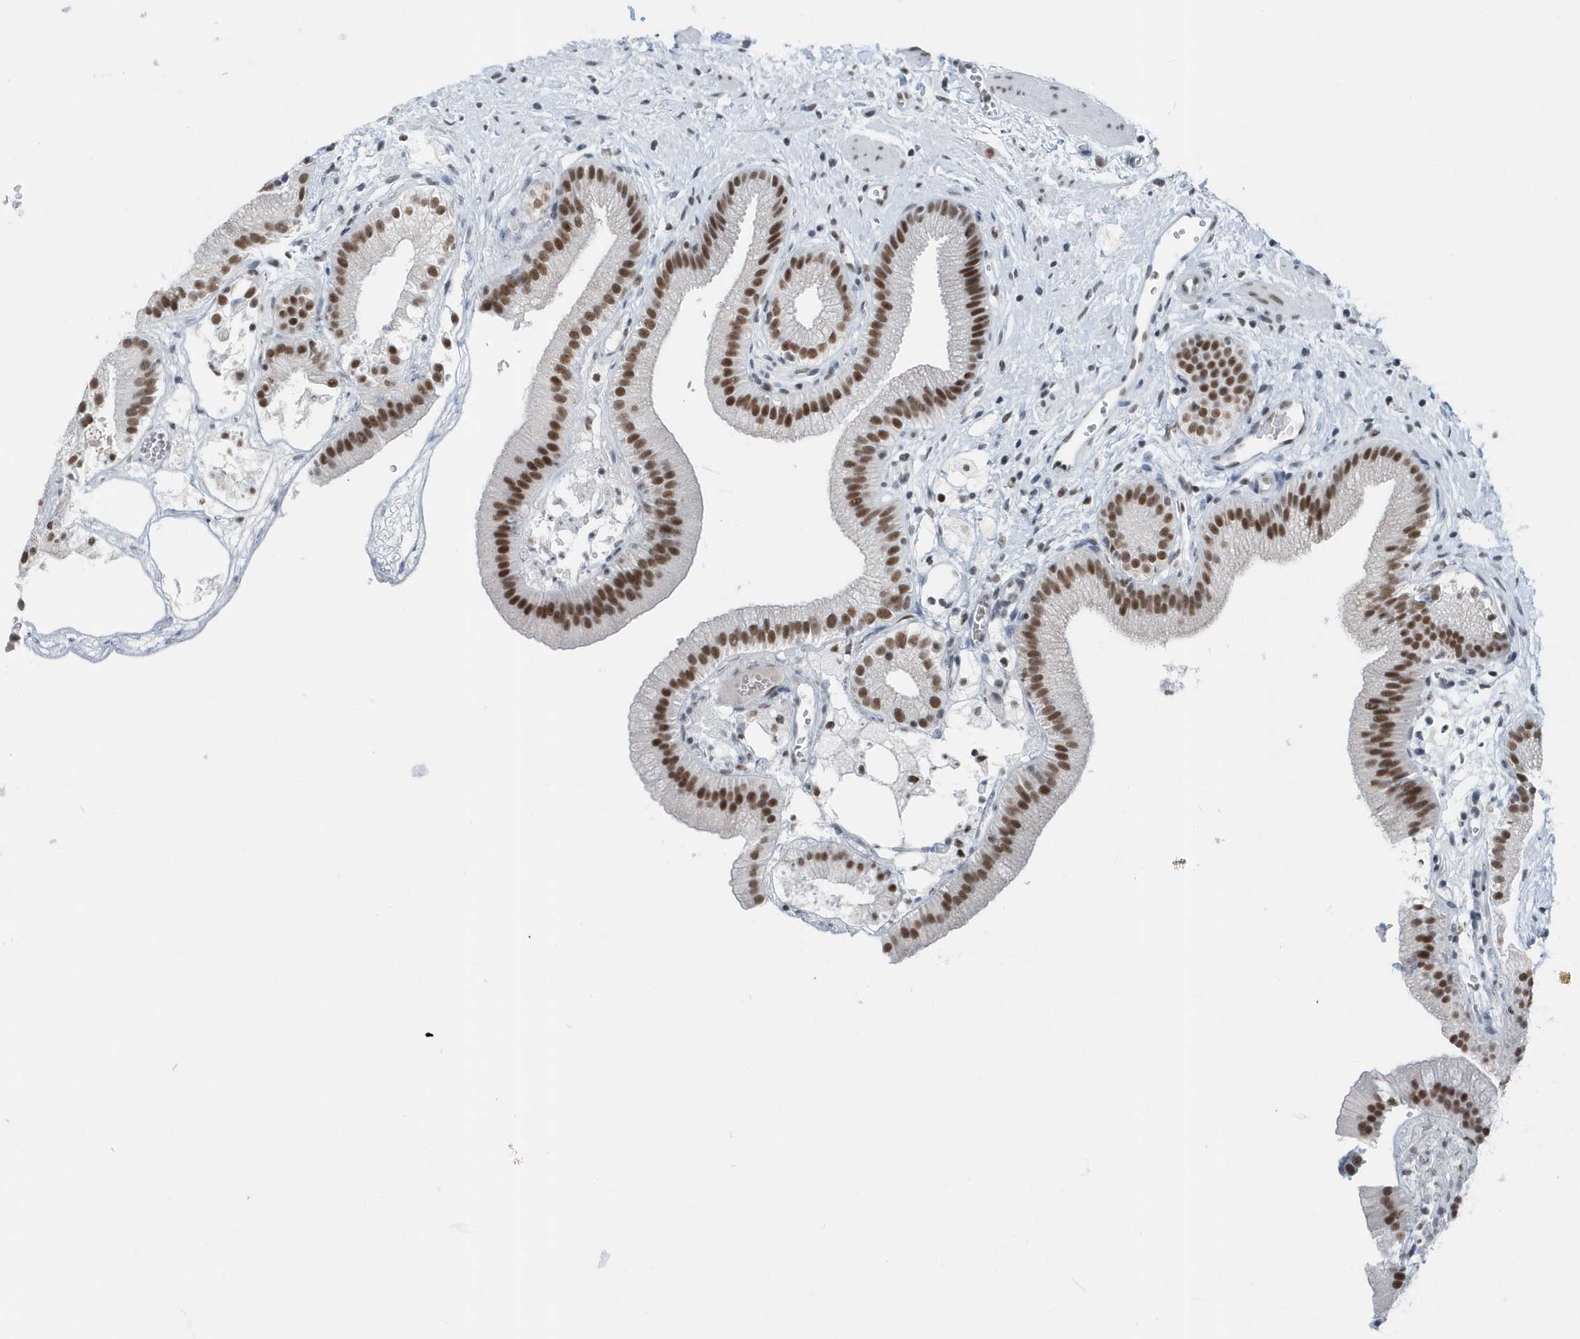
{"staining": {"intensity": "strong", "quantity": ">75%", "location": "nuclear"}, "tissue": "gallbladder", "cell_type": "Glandular cells", "image_type": "normal", "snomed": [{"axis": "morphology", "description": "Normal tissue, NOS"}, {"axis": "topography", "description": "Gallbladder"}], "caption": "Gallbladder stained for a protein (brown) exhibits strong nuclear positive positivity in approximately >75% of glandular cells.", "gene": "FIP1L1", "patient": {"sex": "male", "age": 55}}